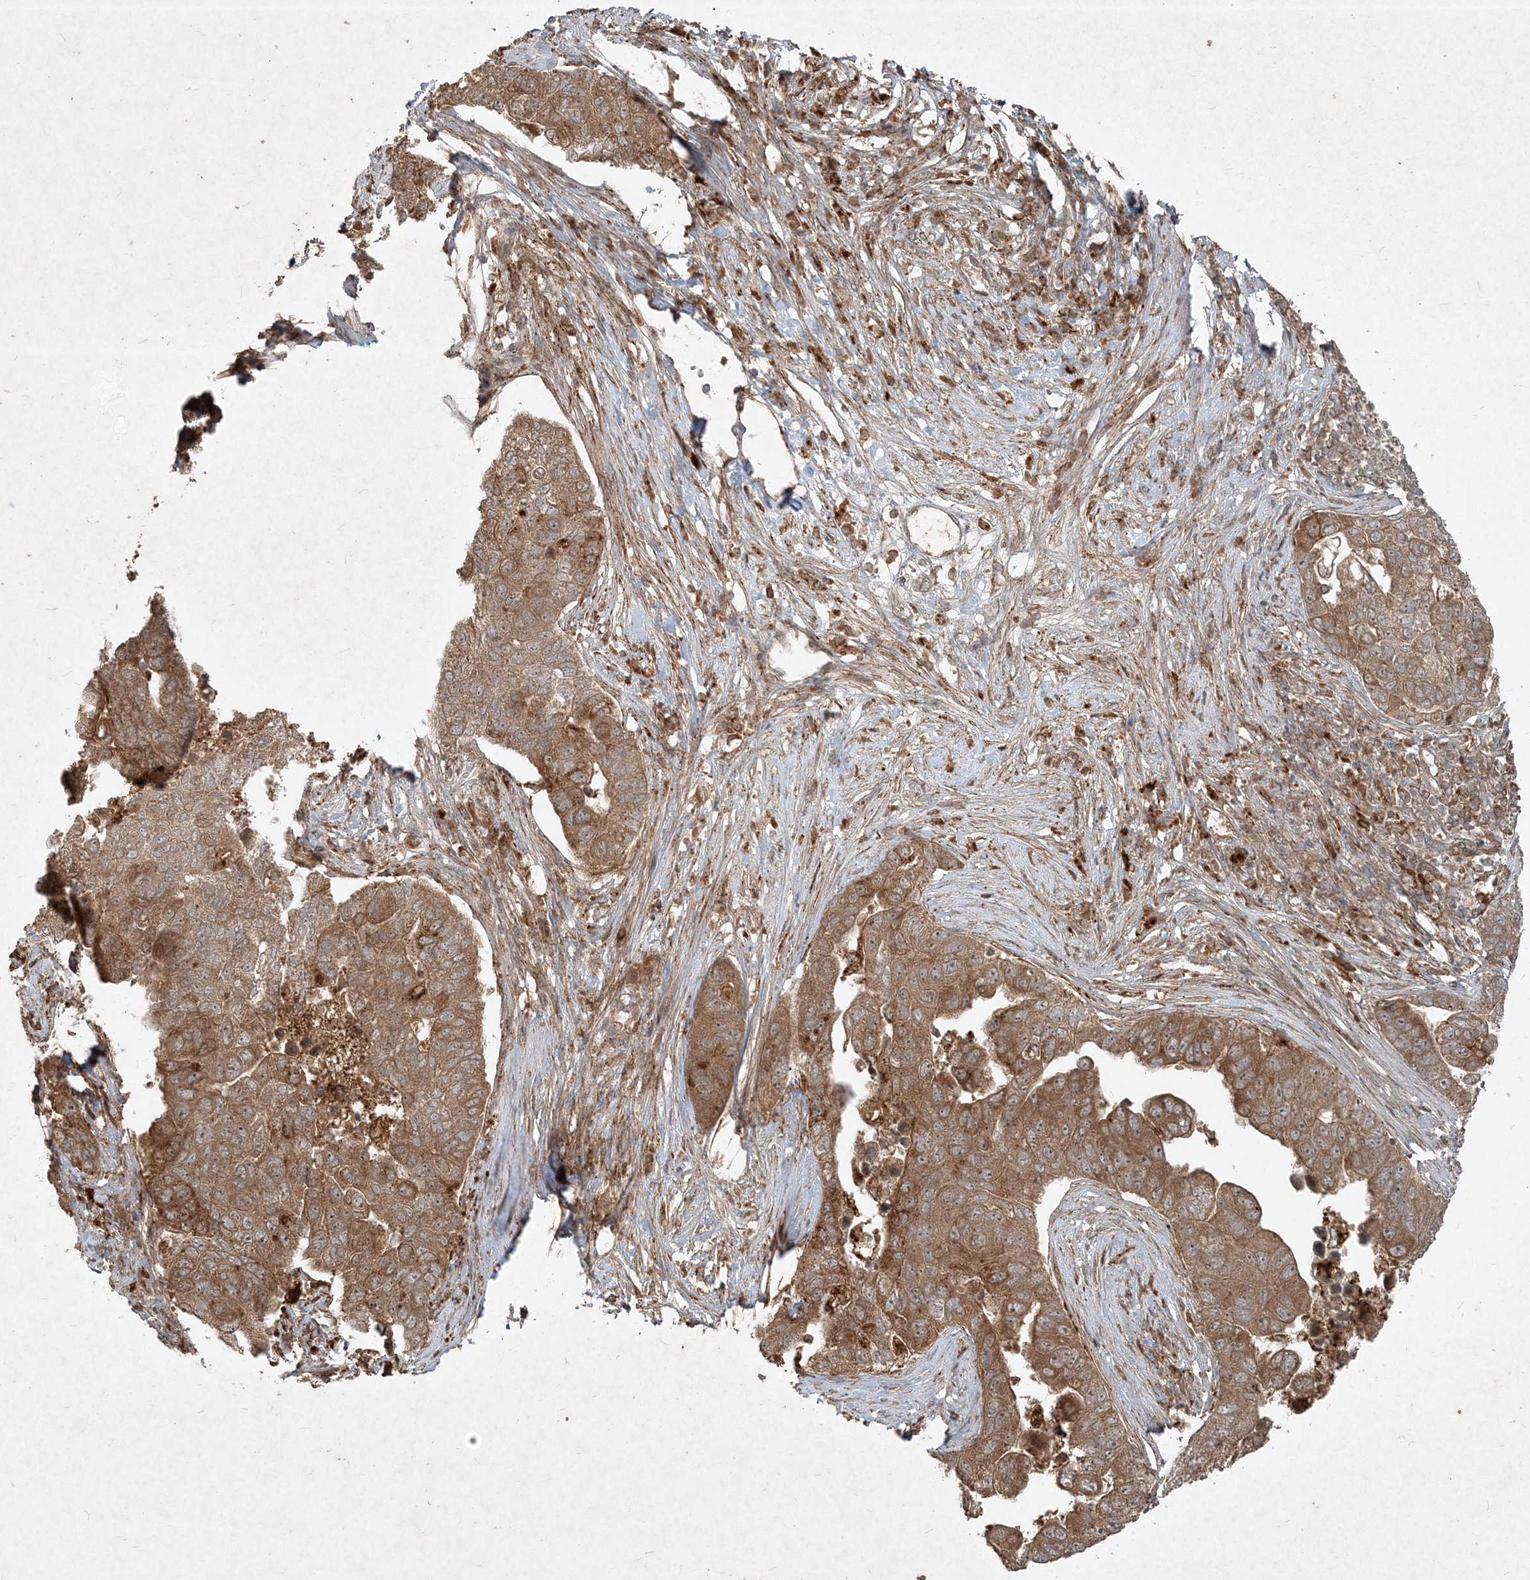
{"staining": {"intensity": "moderate", "quantity": ">75%", "location": "cytoplasmic/membranous"}, "tissue": "pancreatic cancer", "cell_type": "Tumor cells", "image_type": "cancer", "snomed": [{"axis": "morphology", "description": "Adenocarcinoma, NOS"}, {"axis": "topography", "description": "Pancreas"}], "caption": "Immunohistochemical staining of pancreatic cancer (adenocarcinoma) displays medium levels of moderate cytoplasmic/membranous protein staining in about >75% of tumor cells.", "gene": "NARS1", "patient": {"sex": "female", "age": 61}}